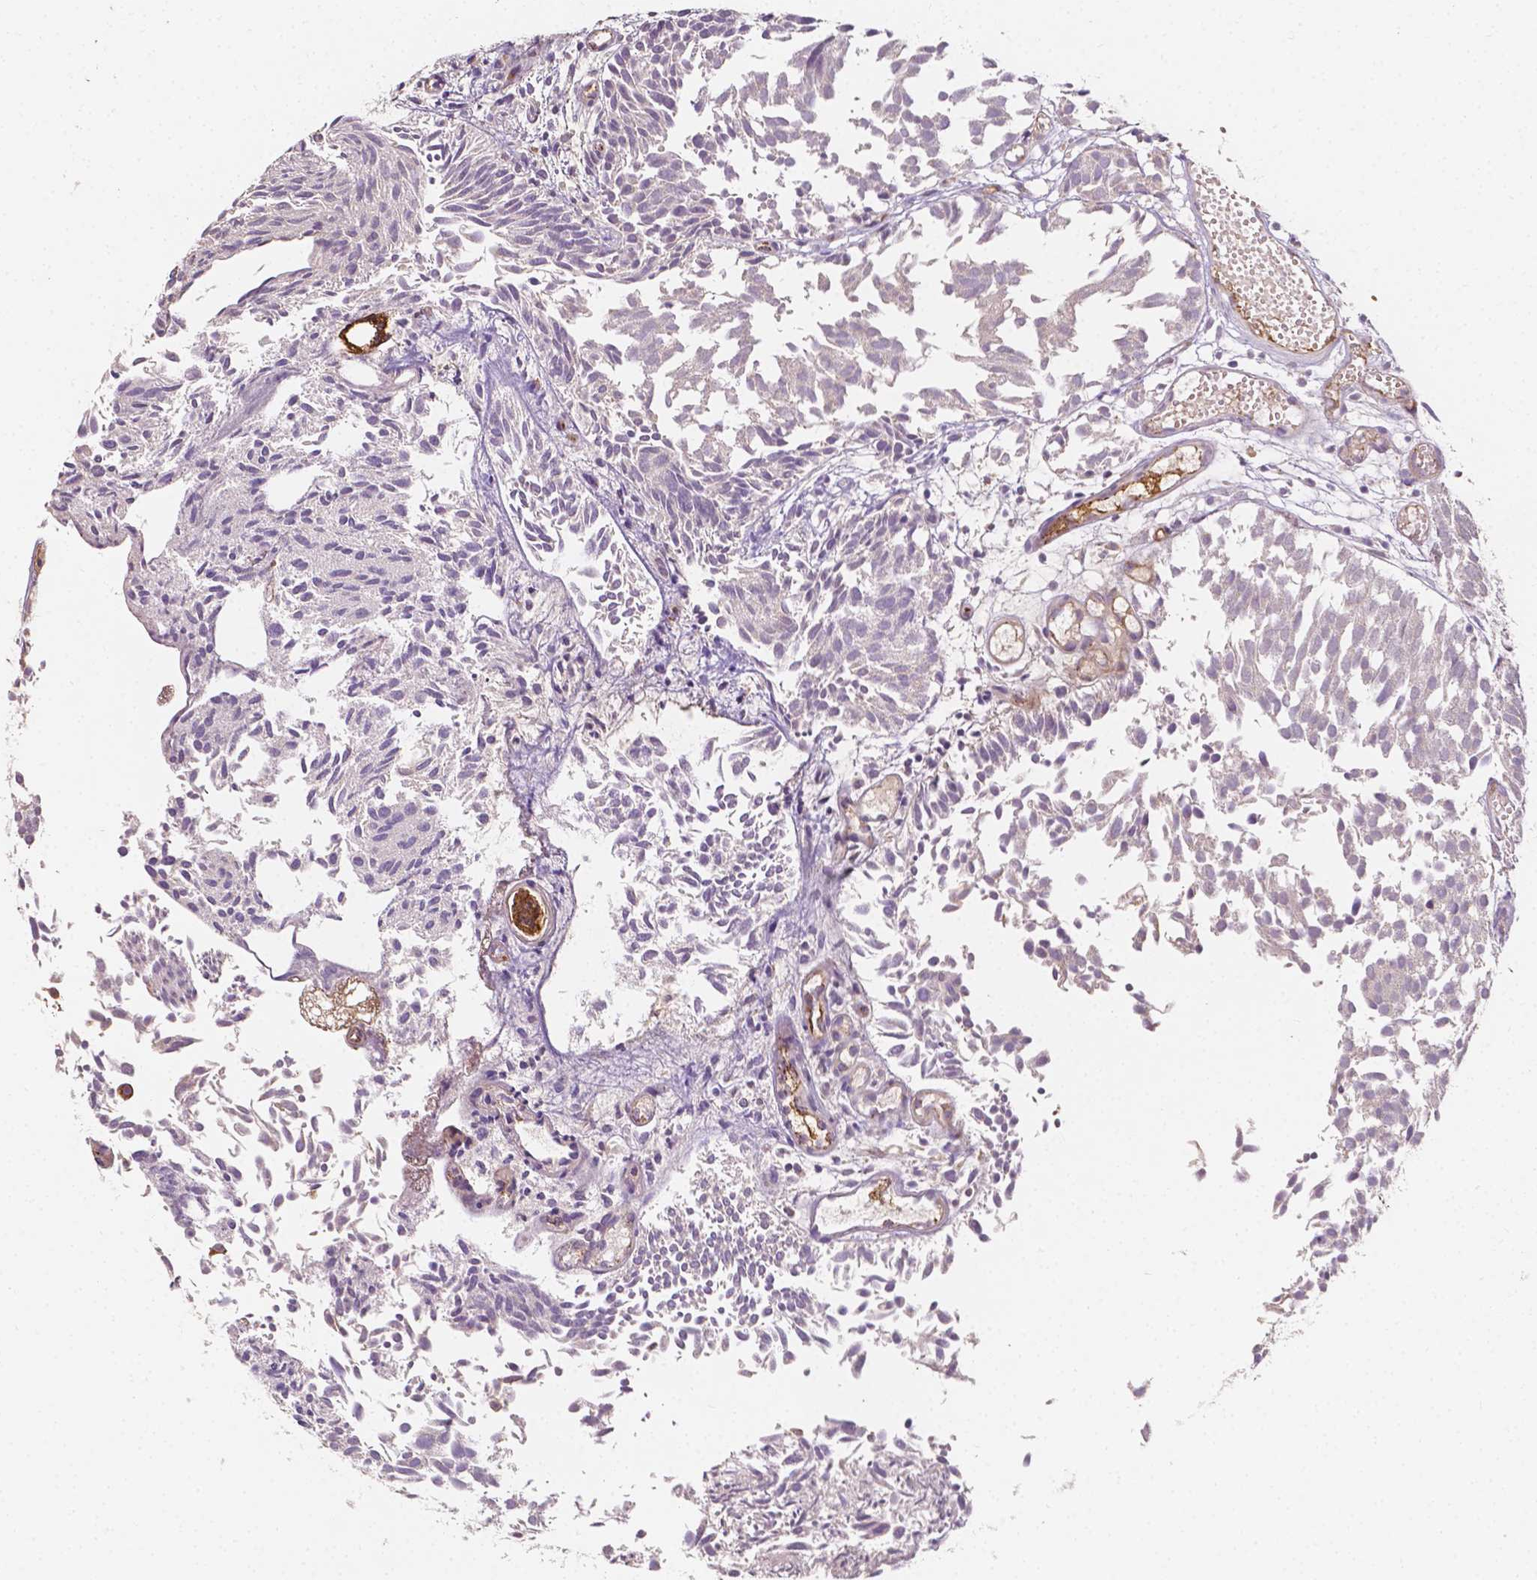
{"staining": {"intensity": "weak", "quantity": "<25%", "location": "cytoplasmic/membranous"}, "tissue": "urothelial cancer", "cell_type": "Tumor cells", "image_type": "cancer", "snomed": [{"axis": "morphology", "description": "Urothelial carcinoma, Low grade"}, {"axis": "topography", "description": "Urinary bladder"}], "caption": "High power microscopy photomicrograph of an immunohistochemistry micrograph of urothelial cancer, revealing no significant positivity in tumor cells. (Immunohistochemistry, brightfield microscopy, high magnification).", "gene": "SLC22A4", "patient": {"sex": "male", "age": 70}}